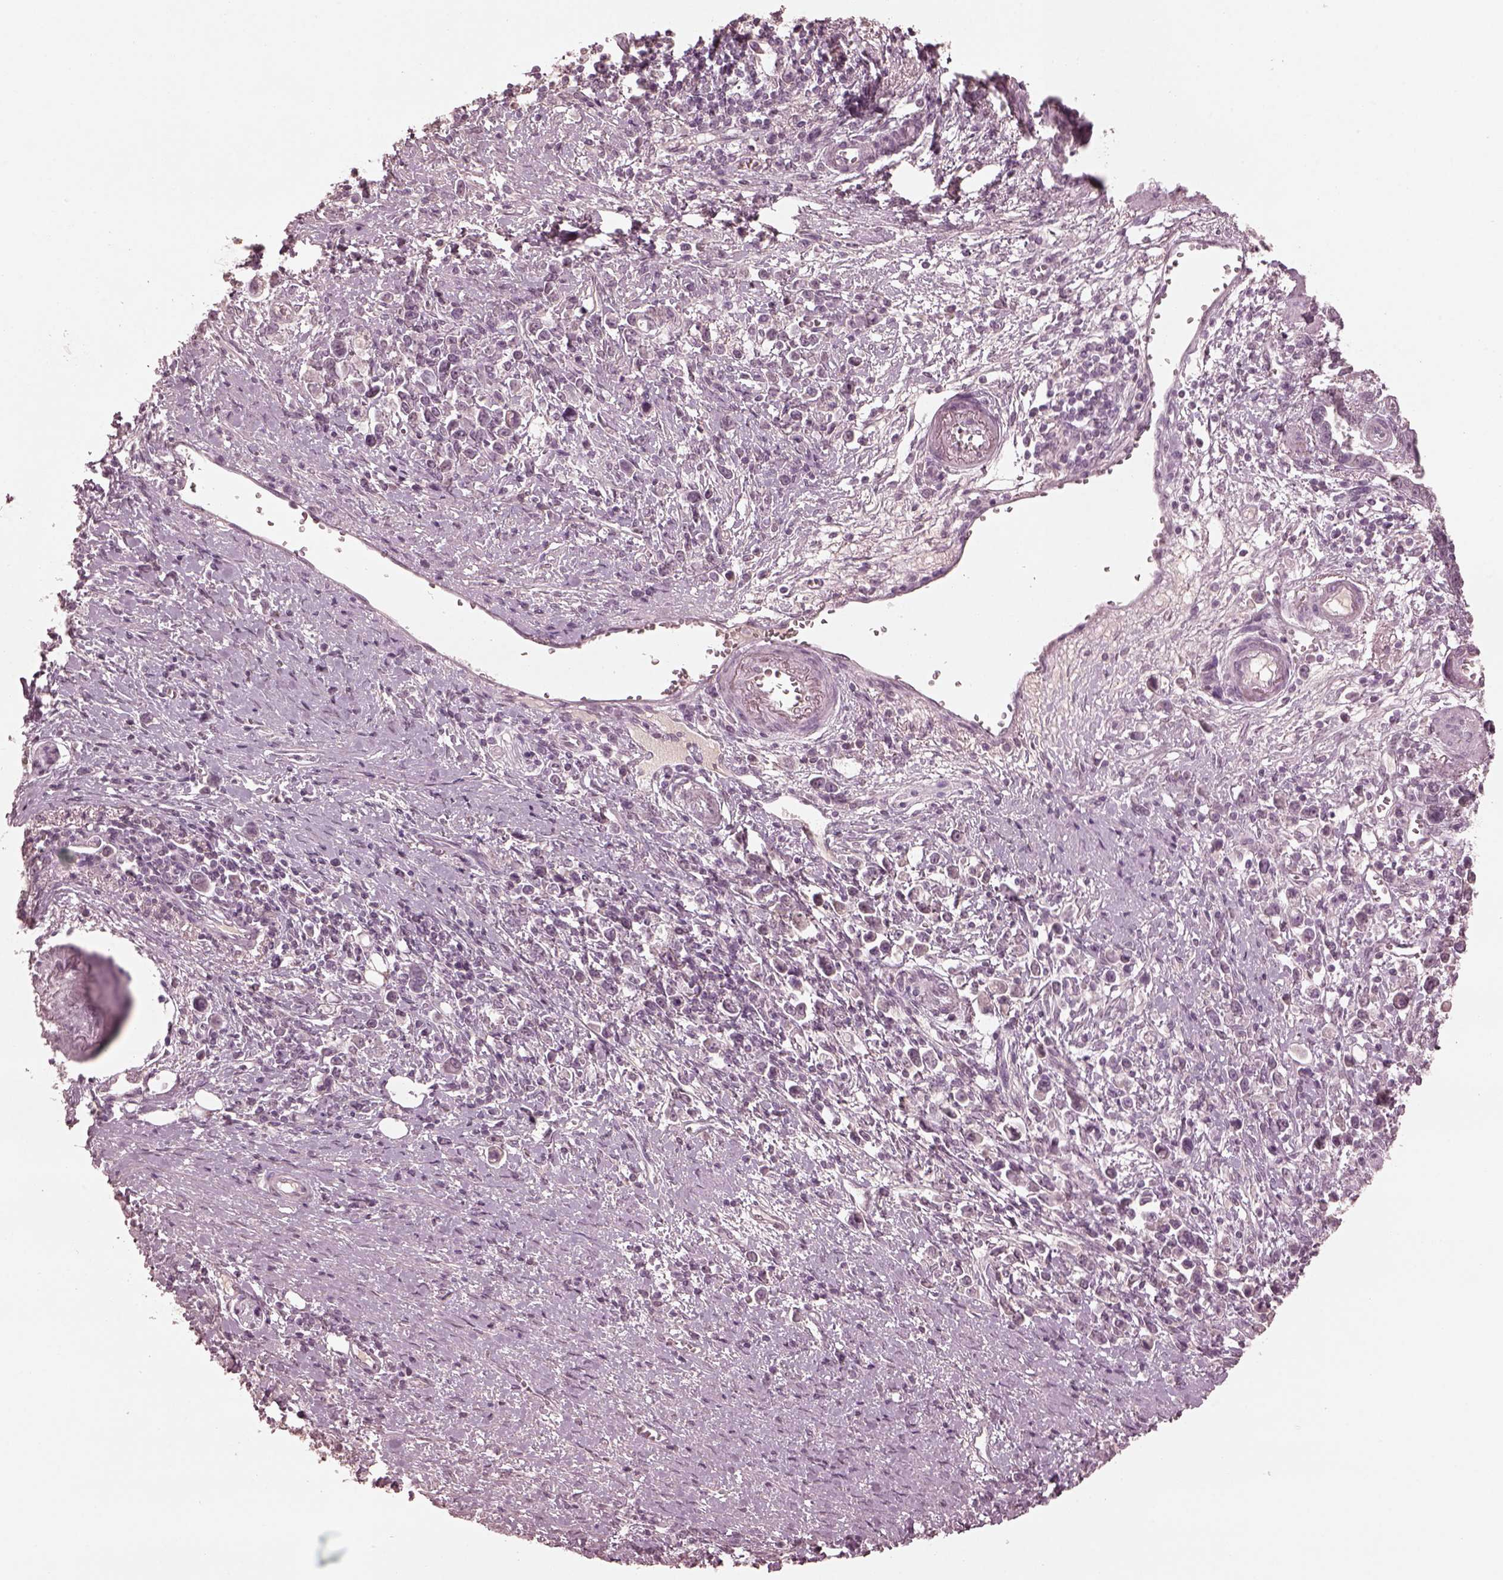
{"staining": {"intensity": "negative", "quantity": "none", "location": "none"}, "tissue": "stomach cancer", "cell_type": "Tumor cells", "image_type": "cancer", "snomed": [{"axis": "morphology", "description": "Adenocarcinoma, NOS"}, {"axis": "topography", "description": "Stomach"}], "caption": "Immunohistochemistry micrograph of neoplastic tissue: human stomach adenocarcinoma stained with DAB shows no significant protein staining in tumor cells.", "gene": "KRT79", "patient": {"sex": "male", "age": 63}}